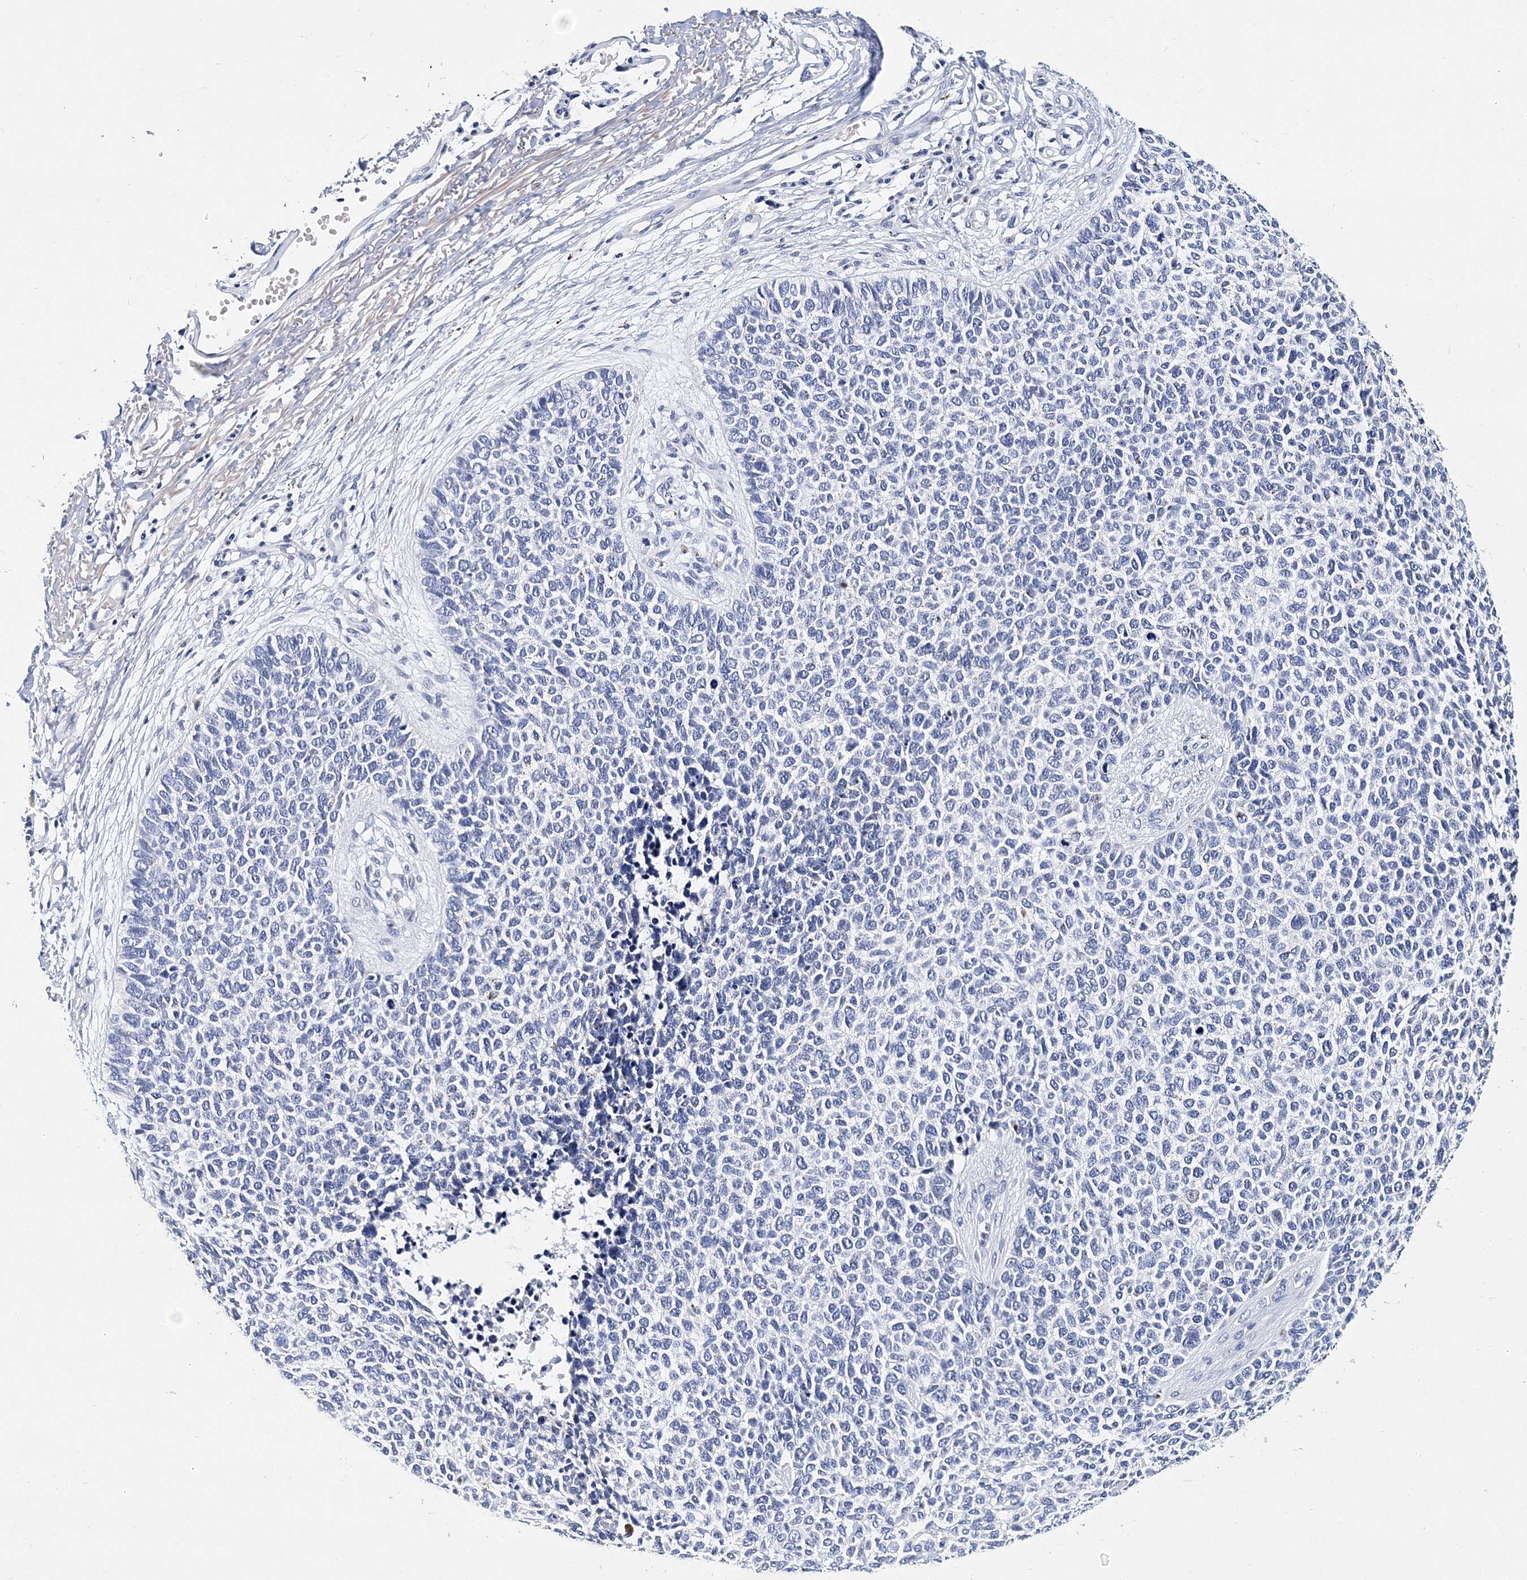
{"staining": {"intensity": "negative", "quantity": "none", "location": "none"}, "tissue": "skin cancer", "cell_type": "Tumor cells", "image_type": "cancer", "snomed": [{"axis": "morphology", "description": "Basal cell carcinoma"}, {"axis": "topography", "description": "Skin"}], "caption": "A micrograph of human skin cancer (basal cell carcinoma) is negative for staining in tumor cells.", "gene": "ITGA2B", "patient": {"sex": "female", "age": 84}}